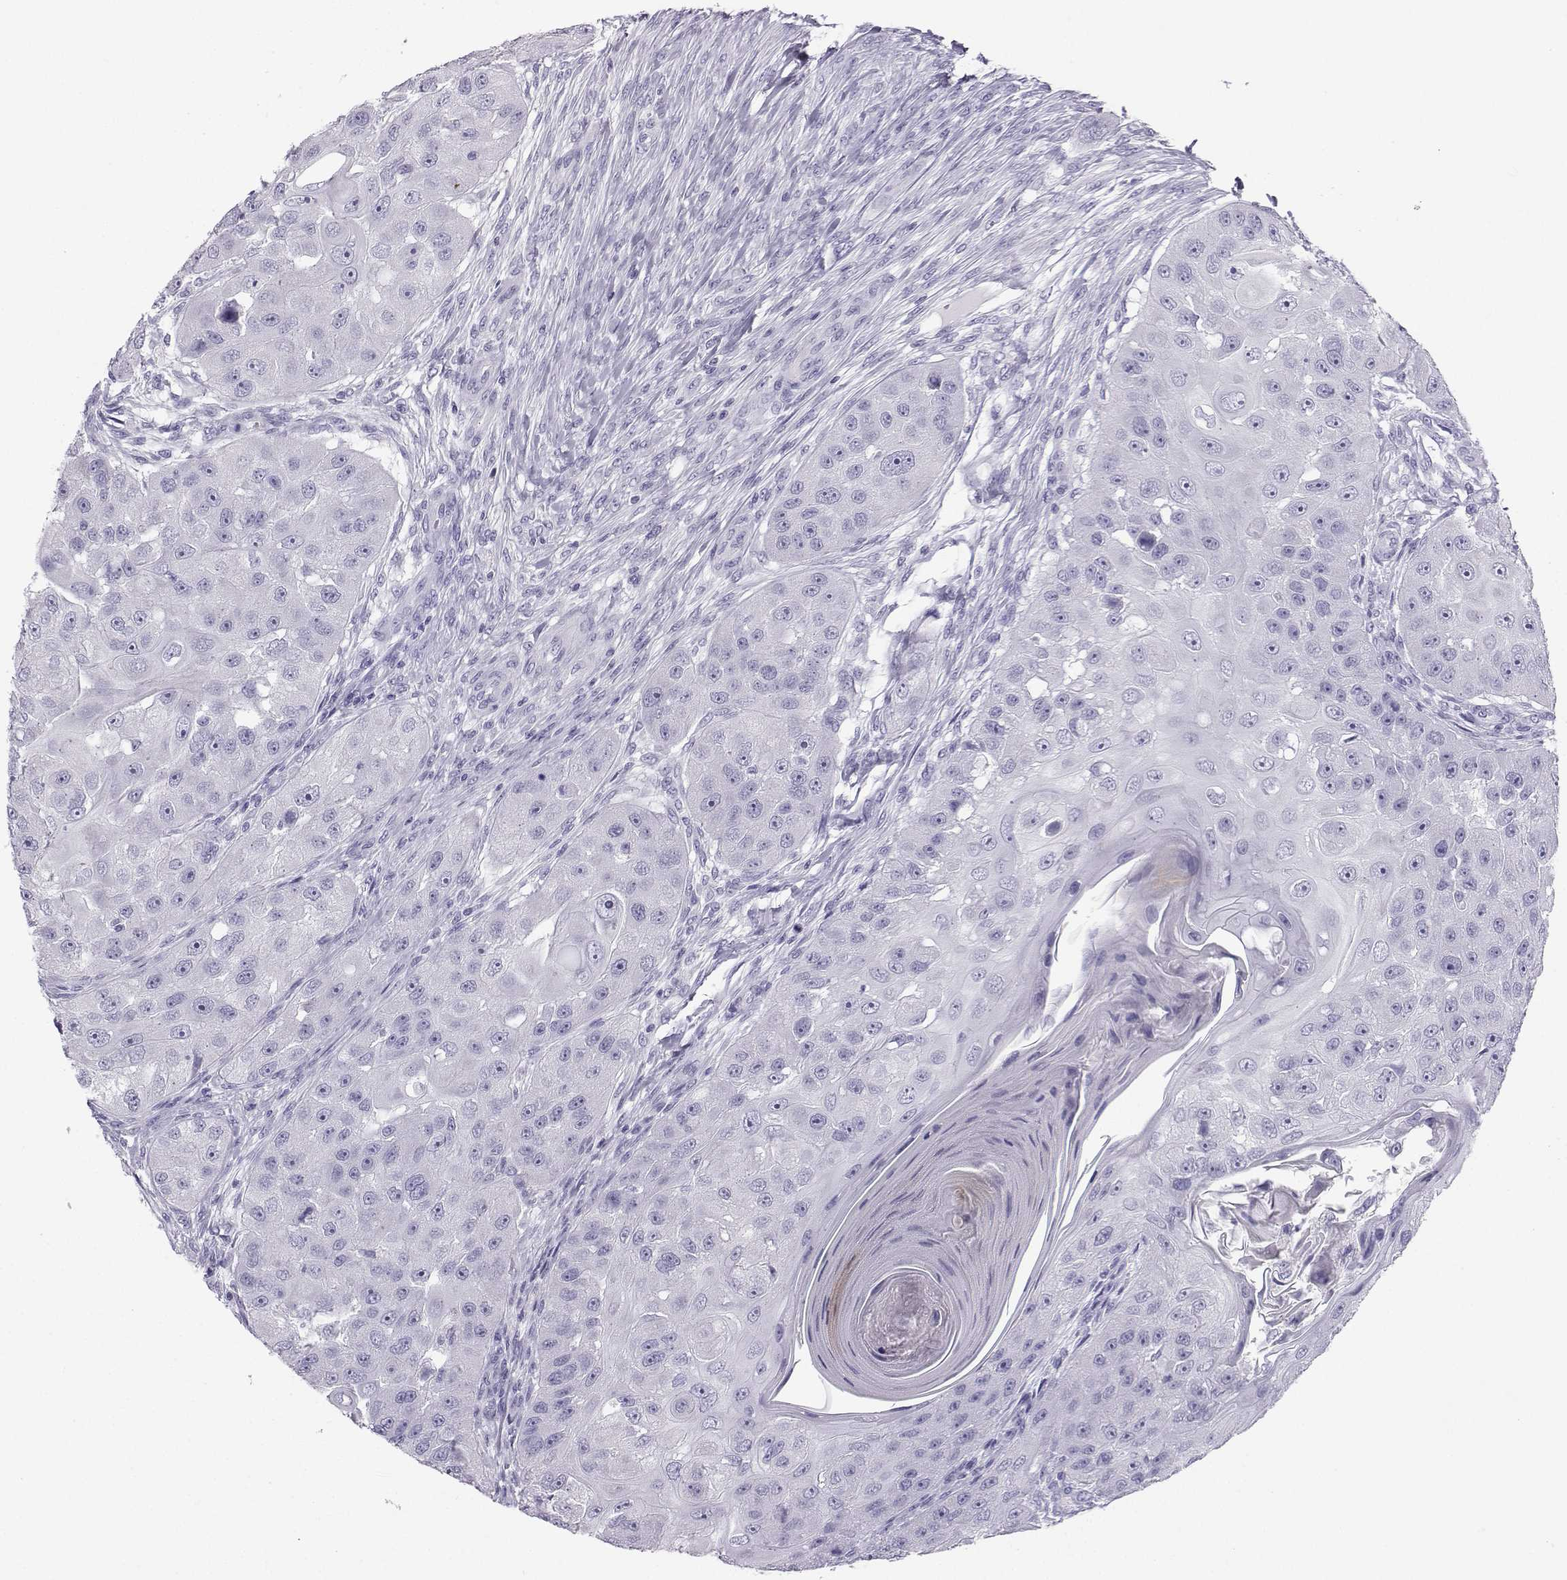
{"staining": {"intensity": "negative", "quantity": "none", "location": "none"}, "tissue": "head and neck cancer", "cell_type": "Tumor cells", "image_type": "cancer", "snomed": [{"axis": "morphology", "description": "Squamous cell carcinoma, NOS"}, {"axis": "topography", "description": "Head-Neck"}], "caption": "Head and neck cancer was stained to show a protein in brown. There is no significant positivity in tumor cells.", "gene": "NEFL", "patient": {"sex": "male", "age": 51}}